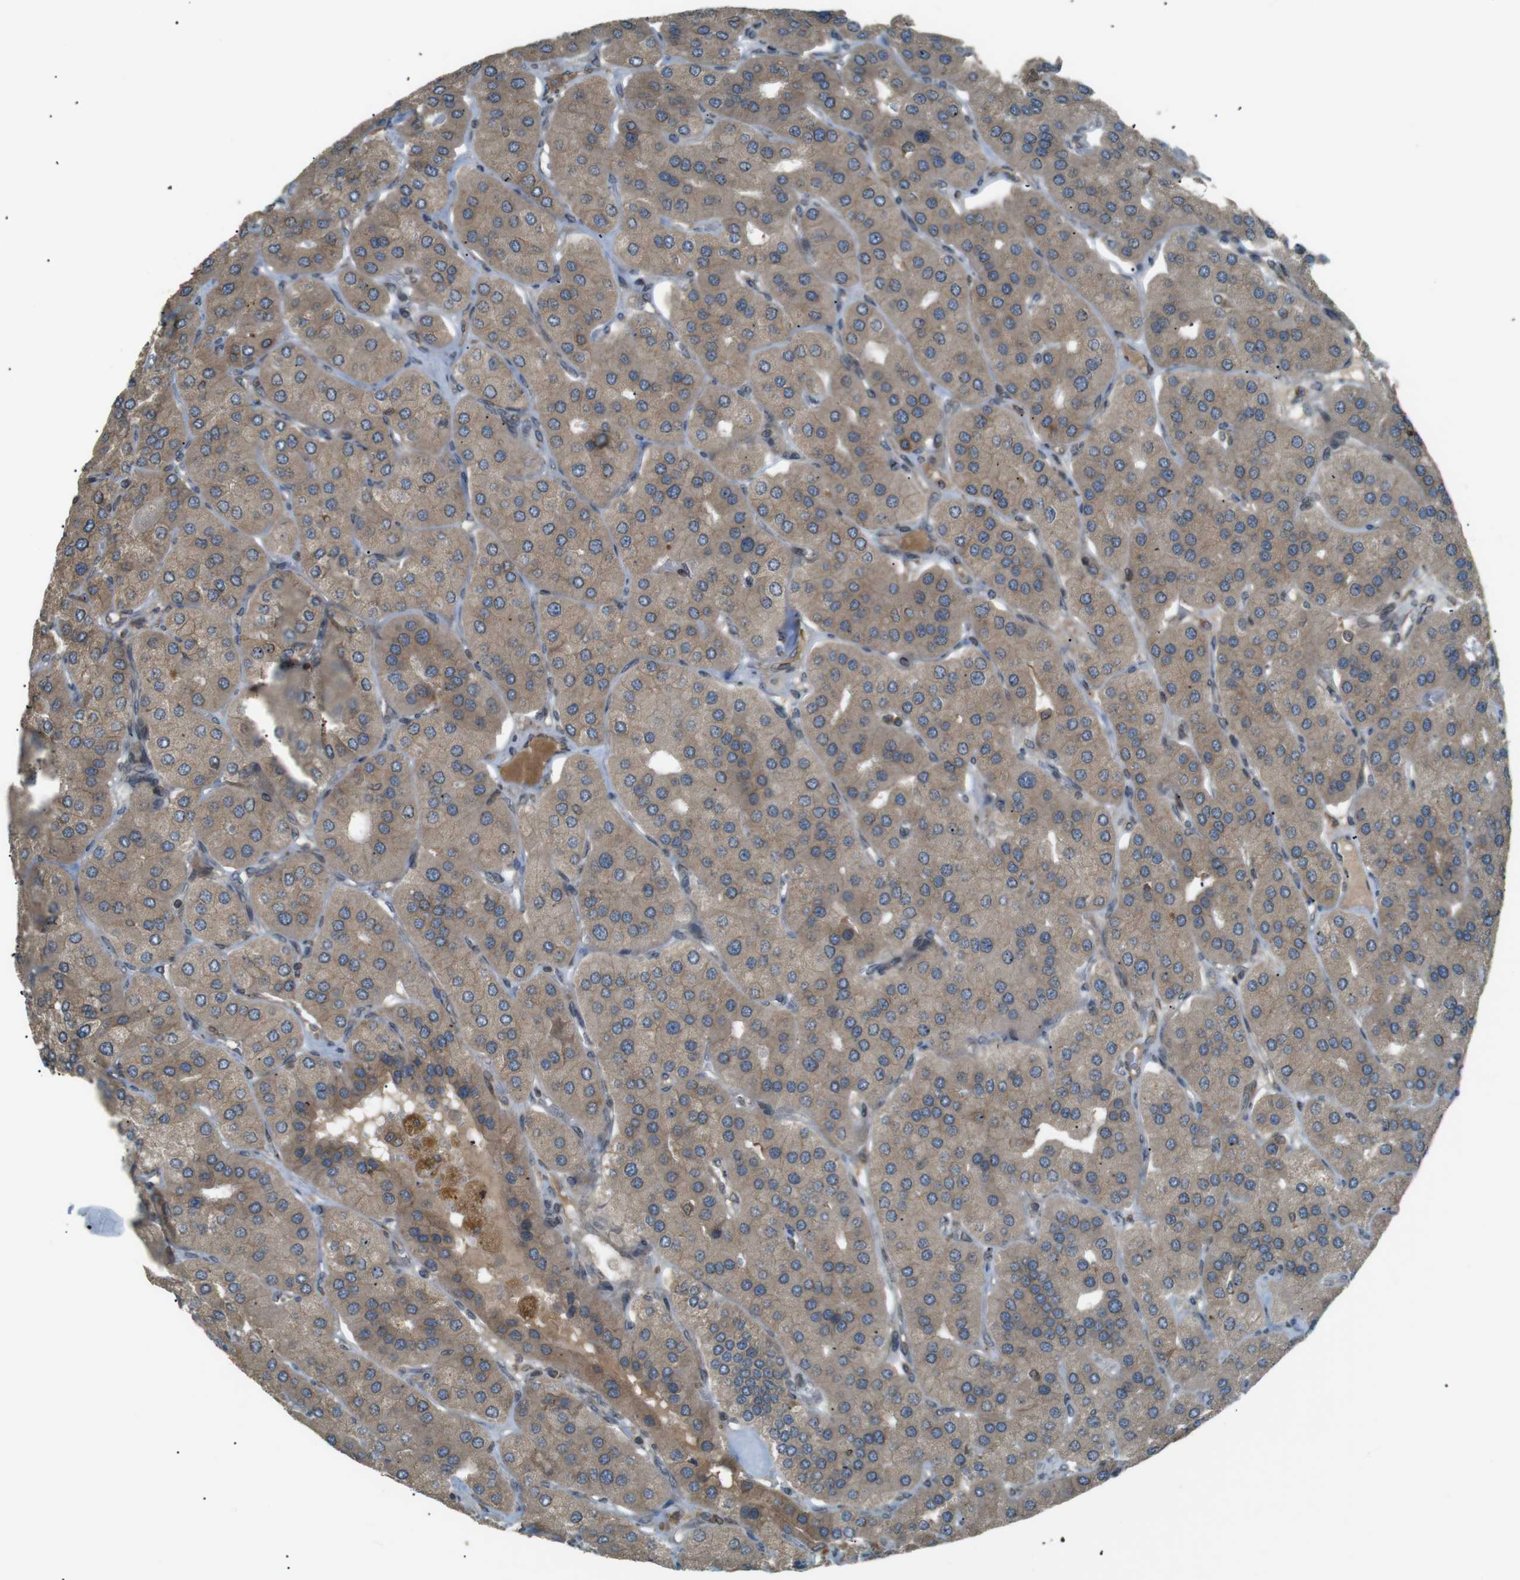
{"staining": {"intensity": "moderate", "quantity": ">75%", "location": "cytoplasmic/membranous"}, "tissue": "parathyroid gland", "cell_type": "Glandular cells", "image_type": "normal", "snomed": [{"axis": "morphology", "description": "Normal tissue, NOS"}, {"axis": "morphology", "description": "Adenoma, NOS"}, {"axis": "topography", "description": "Parathyroid gland"}], "caption": "This image displays immunohistochemistry (IHC) staining of normal human parathyroid gland, with medium moderate cytoplasmic/membranous staining in approximately >75% of glandular cells.", "gene": "TMED4", "patient": {"sex": "female", "age": 86}}